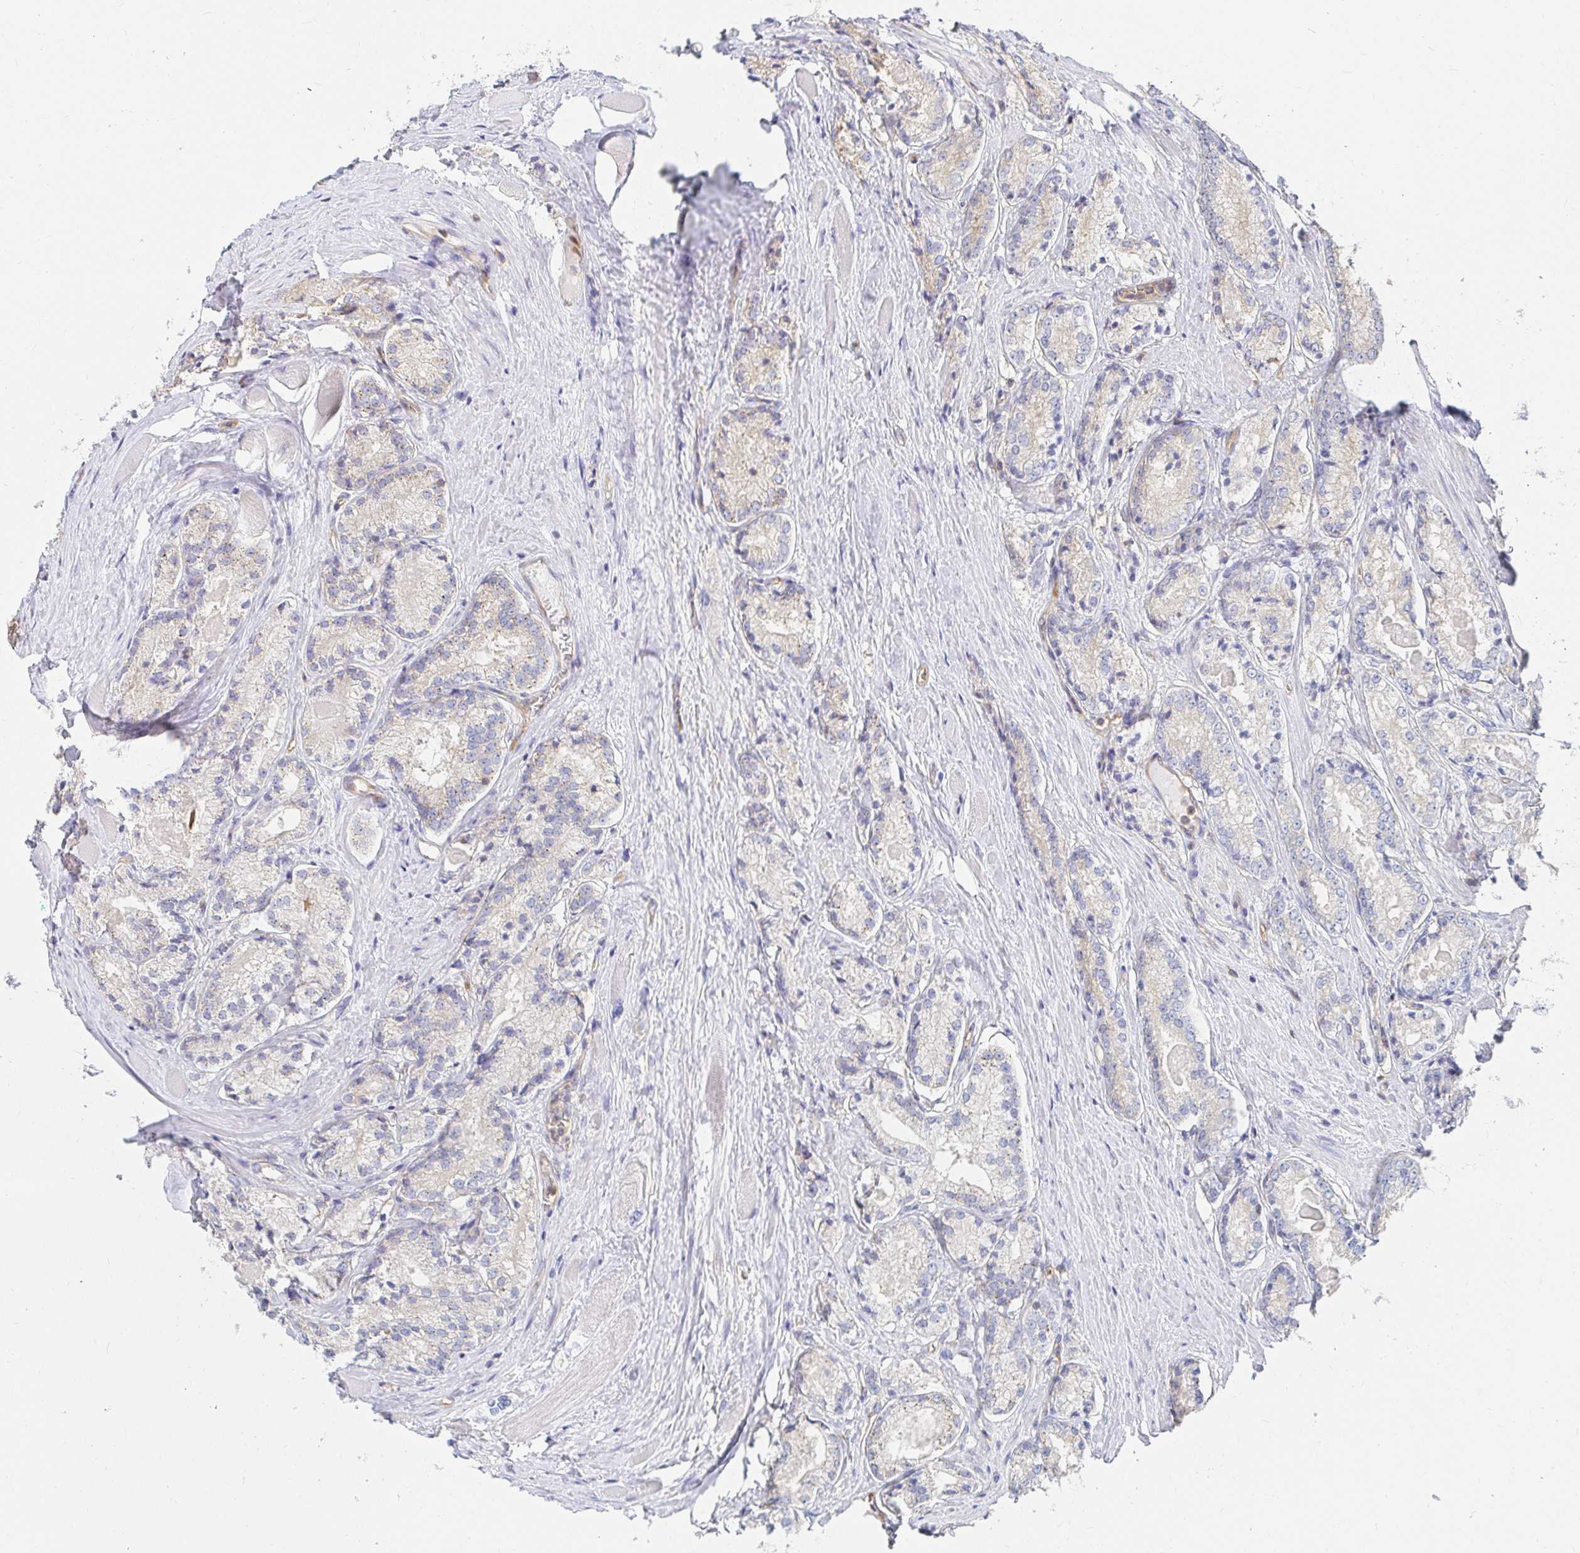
{"staining": {"intensity": "weak", "quantity": "<25%", "location": "cytoplasmic/membranous"}, "tissue": "prostate cancer", "cell_type": "Tumor cells", "image_type": "cancer", "snomed": [{"axis": "morphology", "description": "Adenocarcinoma, NOS"}, {"axis": "morphology", "description": "Adenocarcinoma, Low grade"}, {"axis": "topography", "description": "Prostate"}], "caption": "Human prostate cancer stained for a protein using immunohistochemistry (IHC) shows no staining in tumor cells.", "gene": "TSPAN19", "patient": {"sex": "male", "age": 68}}